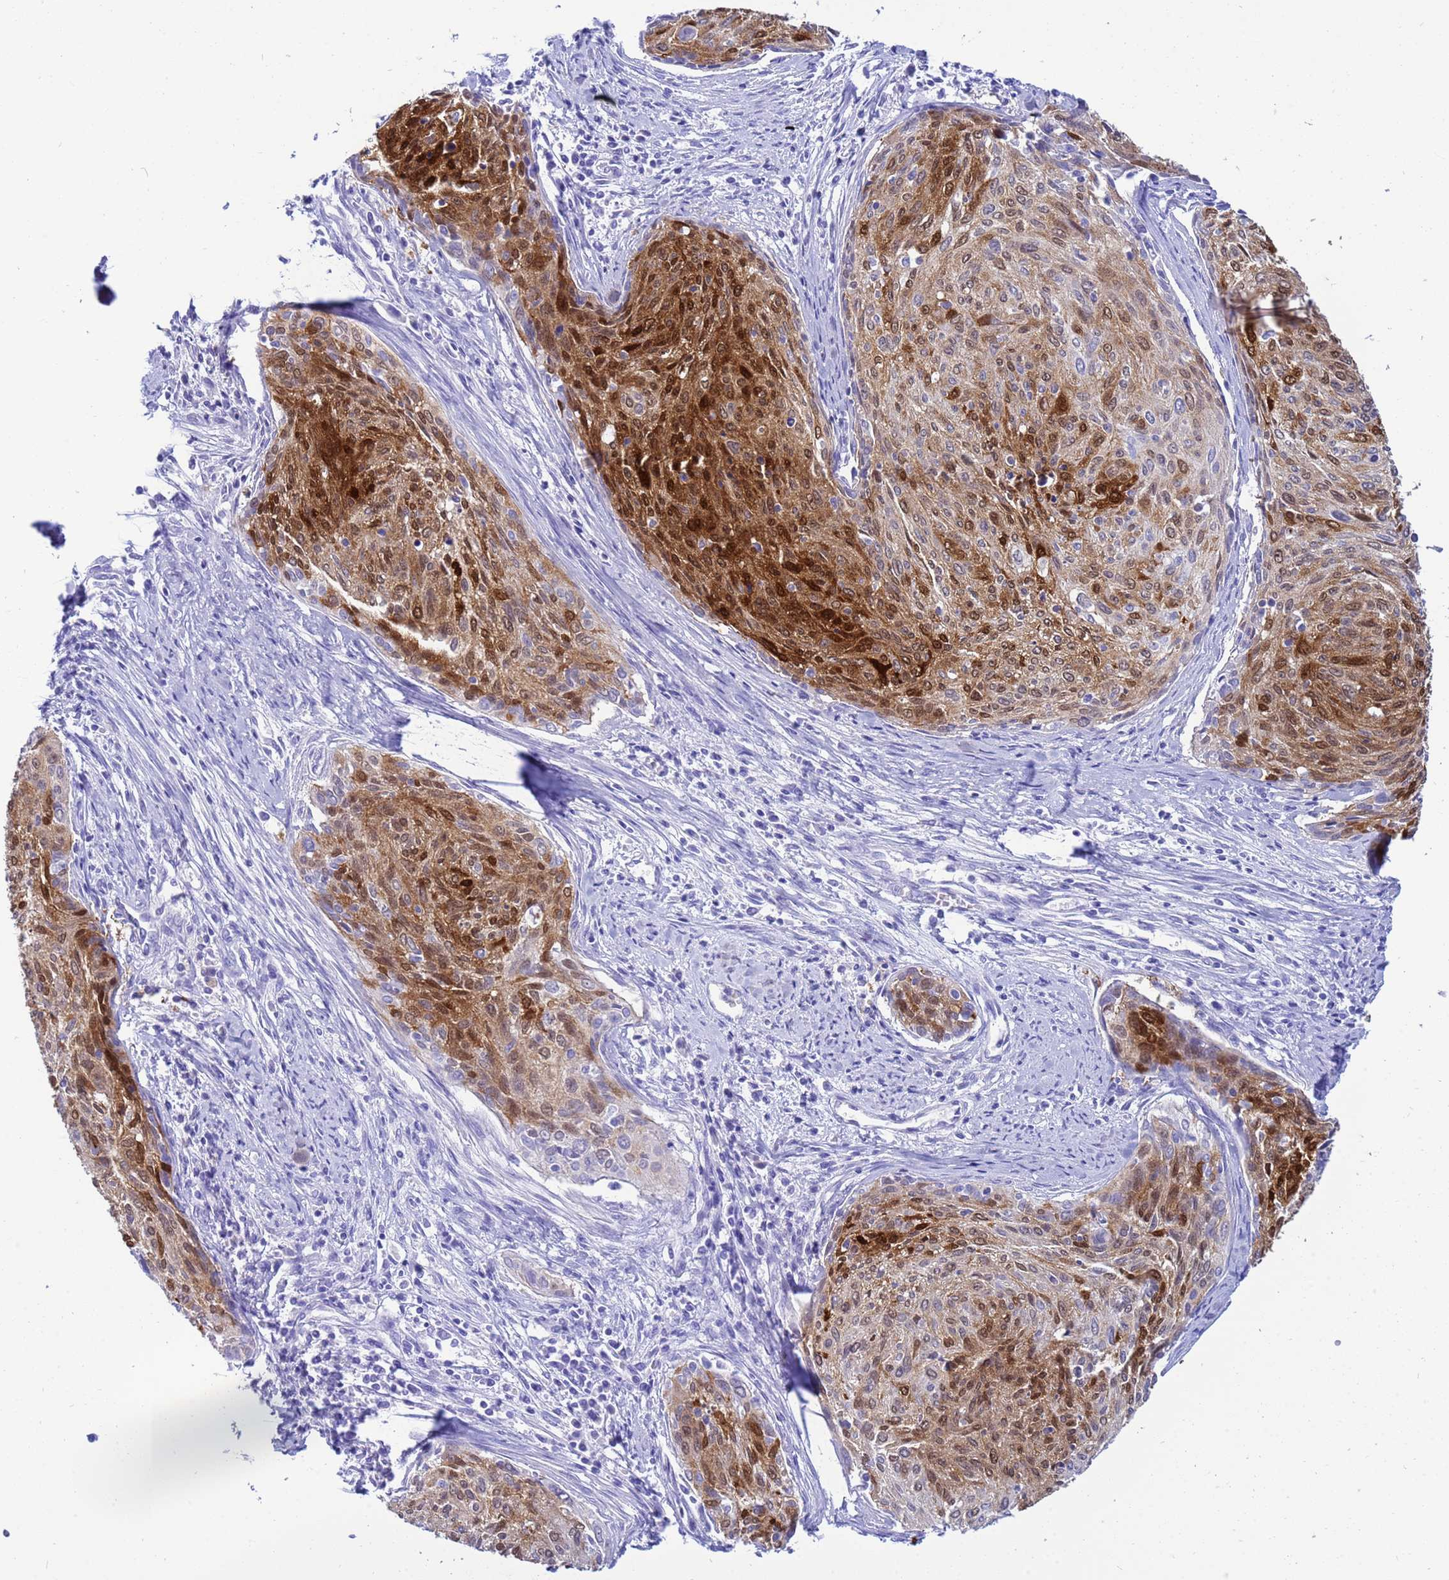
{"staining": {"intensity": "moderate", "quantity": ">75%", "location": "cytoplasmic/membranous,nuclear"}, "tissue": "cervical cancer", "cell_type": "Tumor cells", "image_type": "cancer", "snomed": [{"axis": "morphology", "description": "Squamous cell carcinoma, NOS"}, {"axis": "topography", "description": "Cervix"}], "caption": "This micrograph demonstrates immunohistochemistry (IHC) staining of human cervical squamous cell carcinoma, with medium moderate cytoplasmic/membranous and nuclear expression in approximately >75% of tumor cells.", "gene": "AKR1C2", "patient": {"sex": "female", "age": 55}}